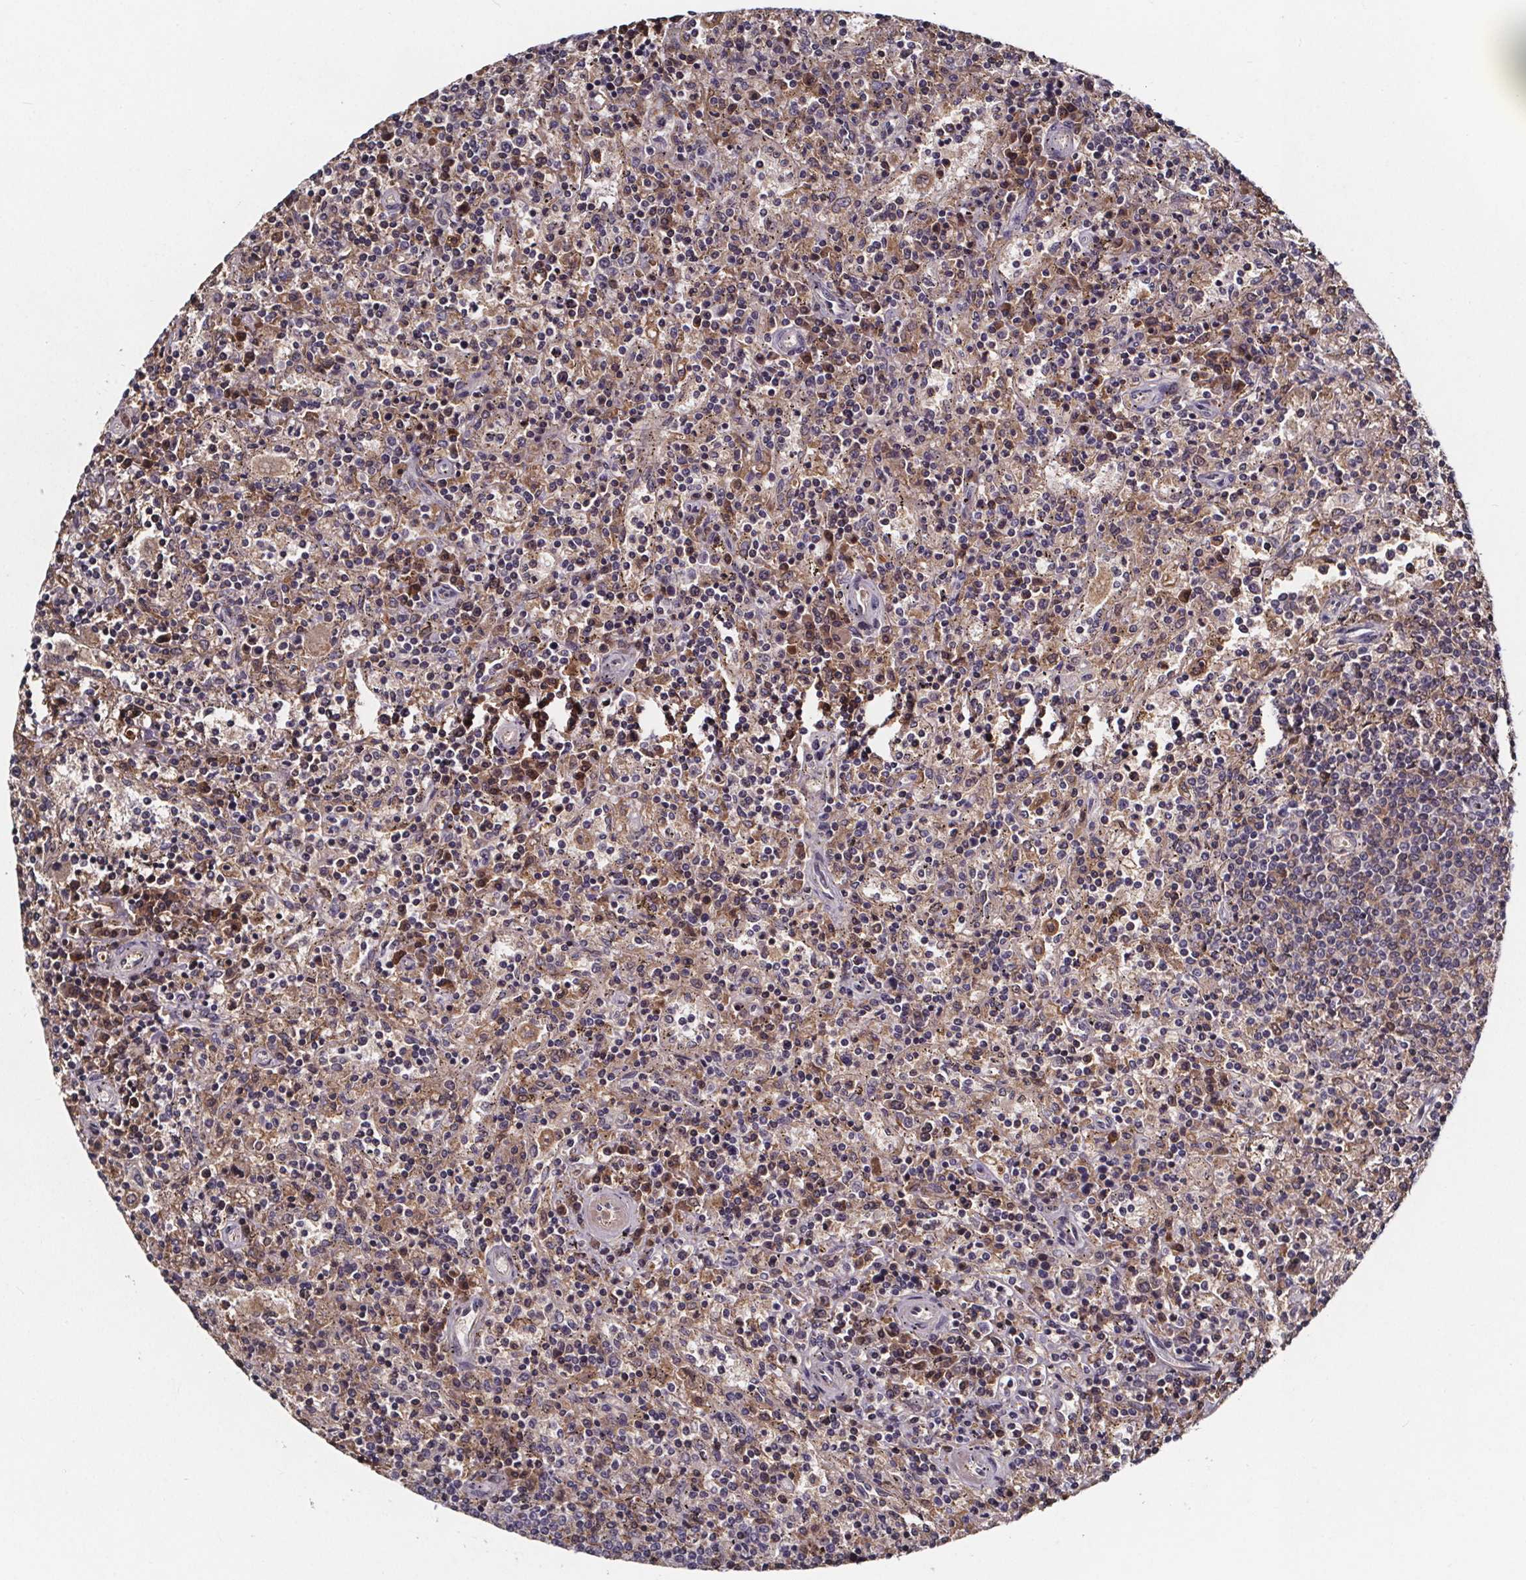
{"staining": {"intensity": "moderate", "quantity": "<25%", "location": "cytoplasmic/membranous"}, "tissue": "lymphoma", "cell_type": "Tumor cells", "image_type": "cancer", "snomed": [{"axis": "morphology", "description": "Malignant lymphoma, non-Hodgkin's type, Low grade"}, {"axis": "topography", "description": "Spleen"}], "caption": "Protein positivity by immunohistochemistry (IHC) reveals moderate cytoplasmic/membranous expression in about <25% of tumor cells in lymphoma.", "gene": "NPHP4", "patient": {"sex": "male", "age": 62}}